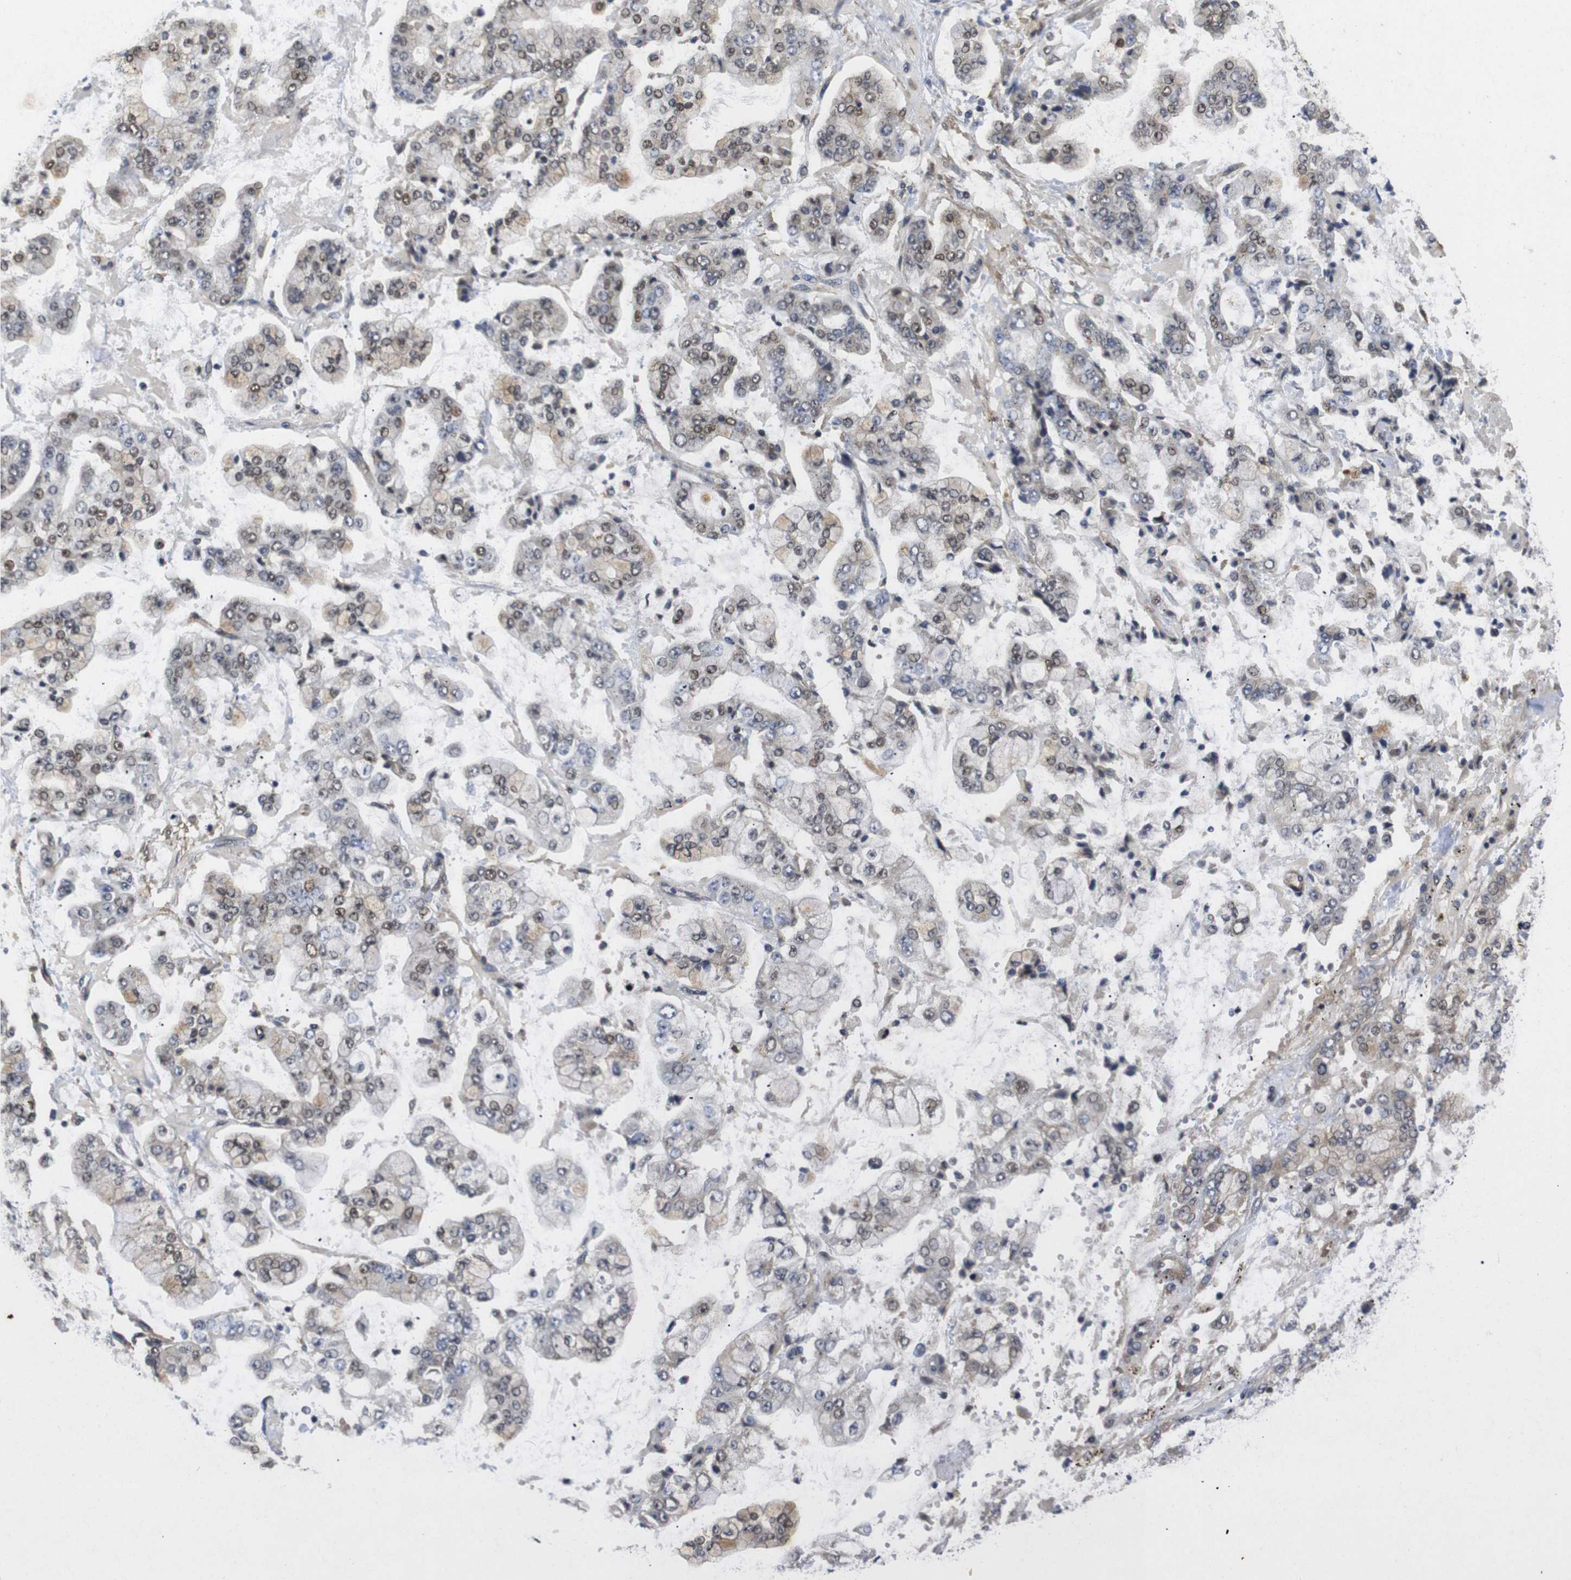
{"staining": {"intensity": "weak", "quantity": "25%-75%", "location": "cytoplasmic/membranous,nuclear"}, "tissue": "stomach cancer", "cell_type": "Tumor cells", "image_type": "cancer", "snomed": [{"axis": "morphology", "description": "Adenocarcinoma, NOS"}, {"axis": "topography", "description": "Stomach"}], "caption": "Stomach cancer stained with DAB (3,3'-diaminobenzidine) IHC reveals low levels of weak cytoplasmic/membranous and nuclear staining in approximately 25%-75% of tumor cells.", "gene": "FNTA", "patient": {"sex": "male", "age": 76}}